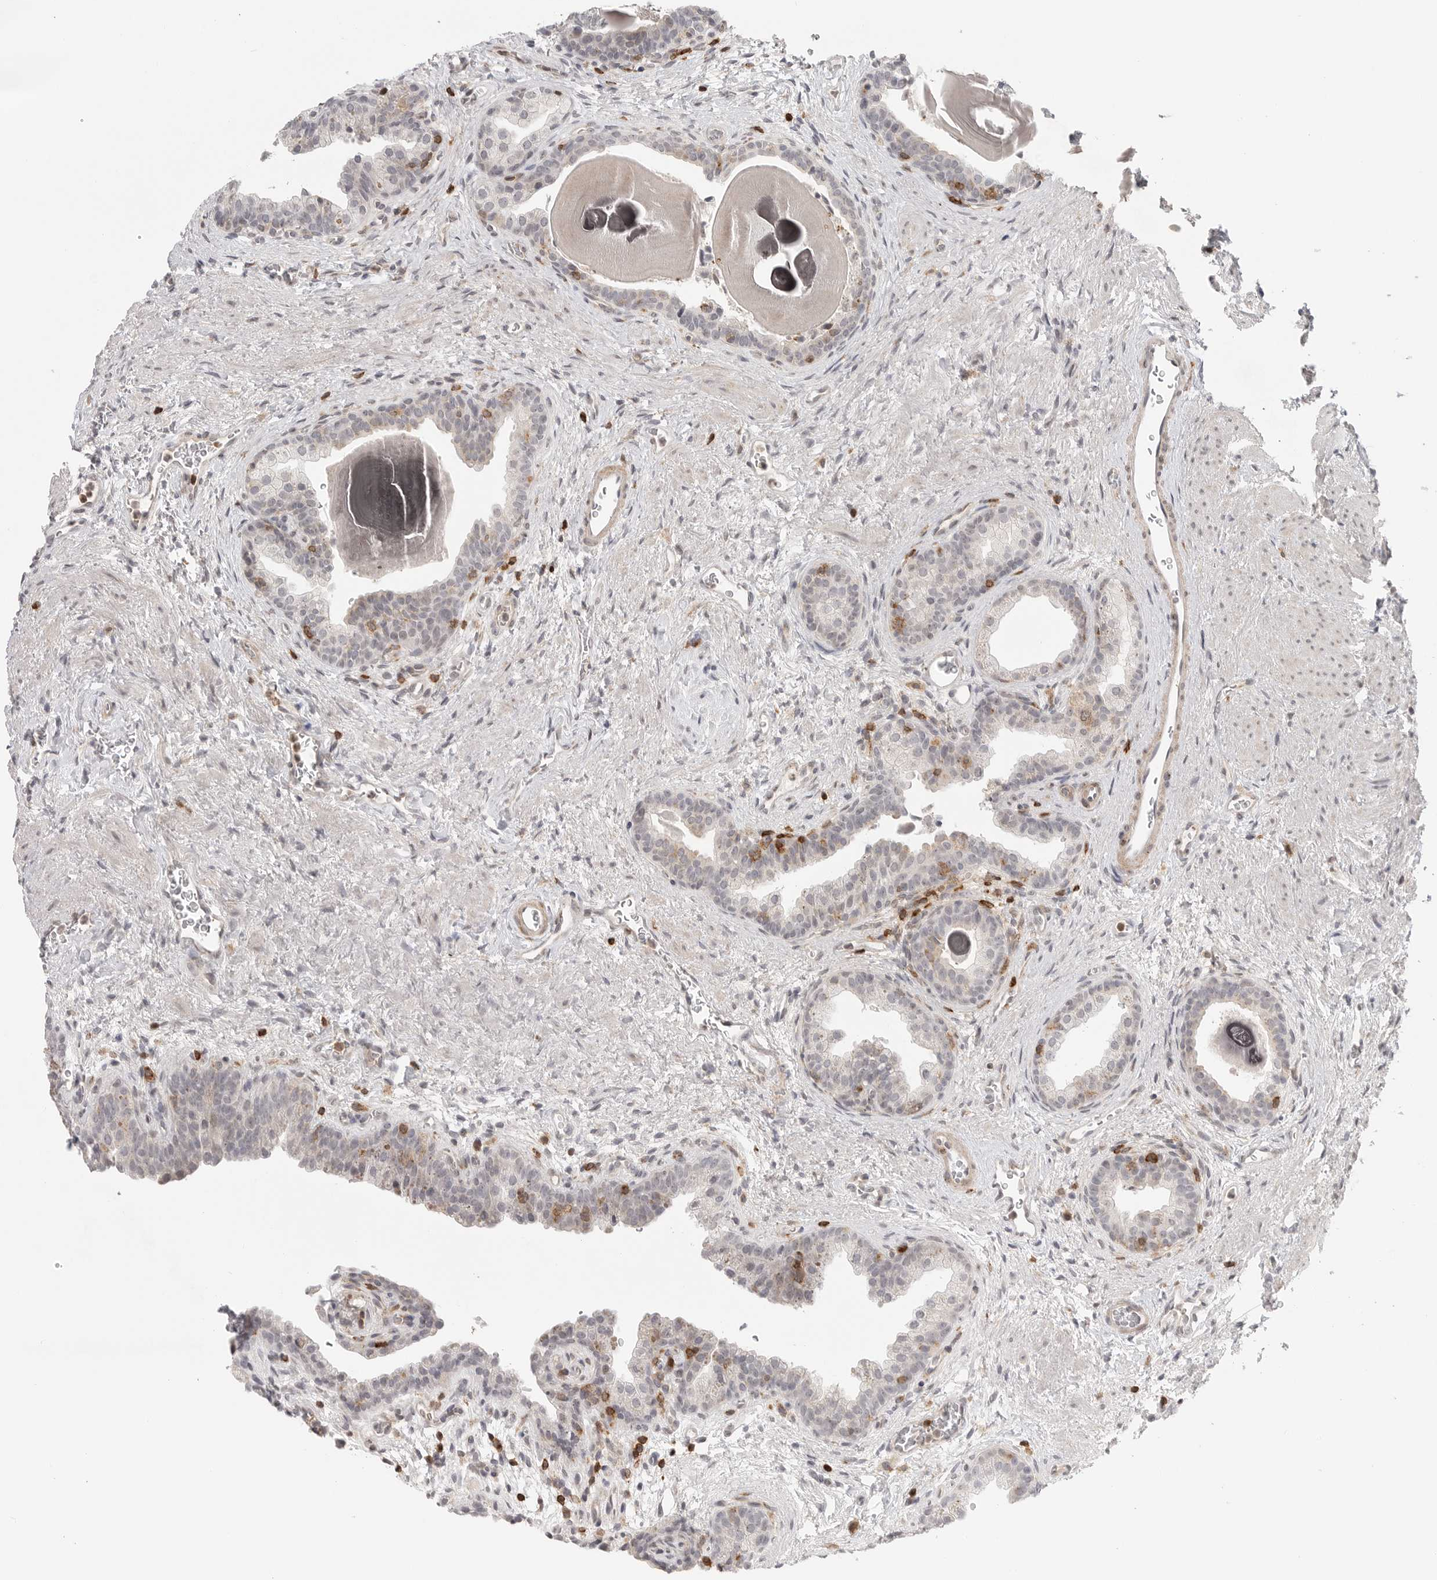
{"staining": {"intensity": "negative", "quantity": "none", "location": "none"}, "tissue": "prostate", "cell_type": "Glandular cells", "image_type": "normal", "snomed": [{"axis": "morphology", "description": "Normal tissue, NOS"}, {"axis": "topography", "description": "Prostate"}], "caption": "Prostate was stained to show a protein in brown. There is no significant positivity in glandular cells. (Brightfield microscopy of DAB immunohistochemistry at high magnification).", "gene": "SH3KBP1", "patient": {"sex": "male", "age": 48}}